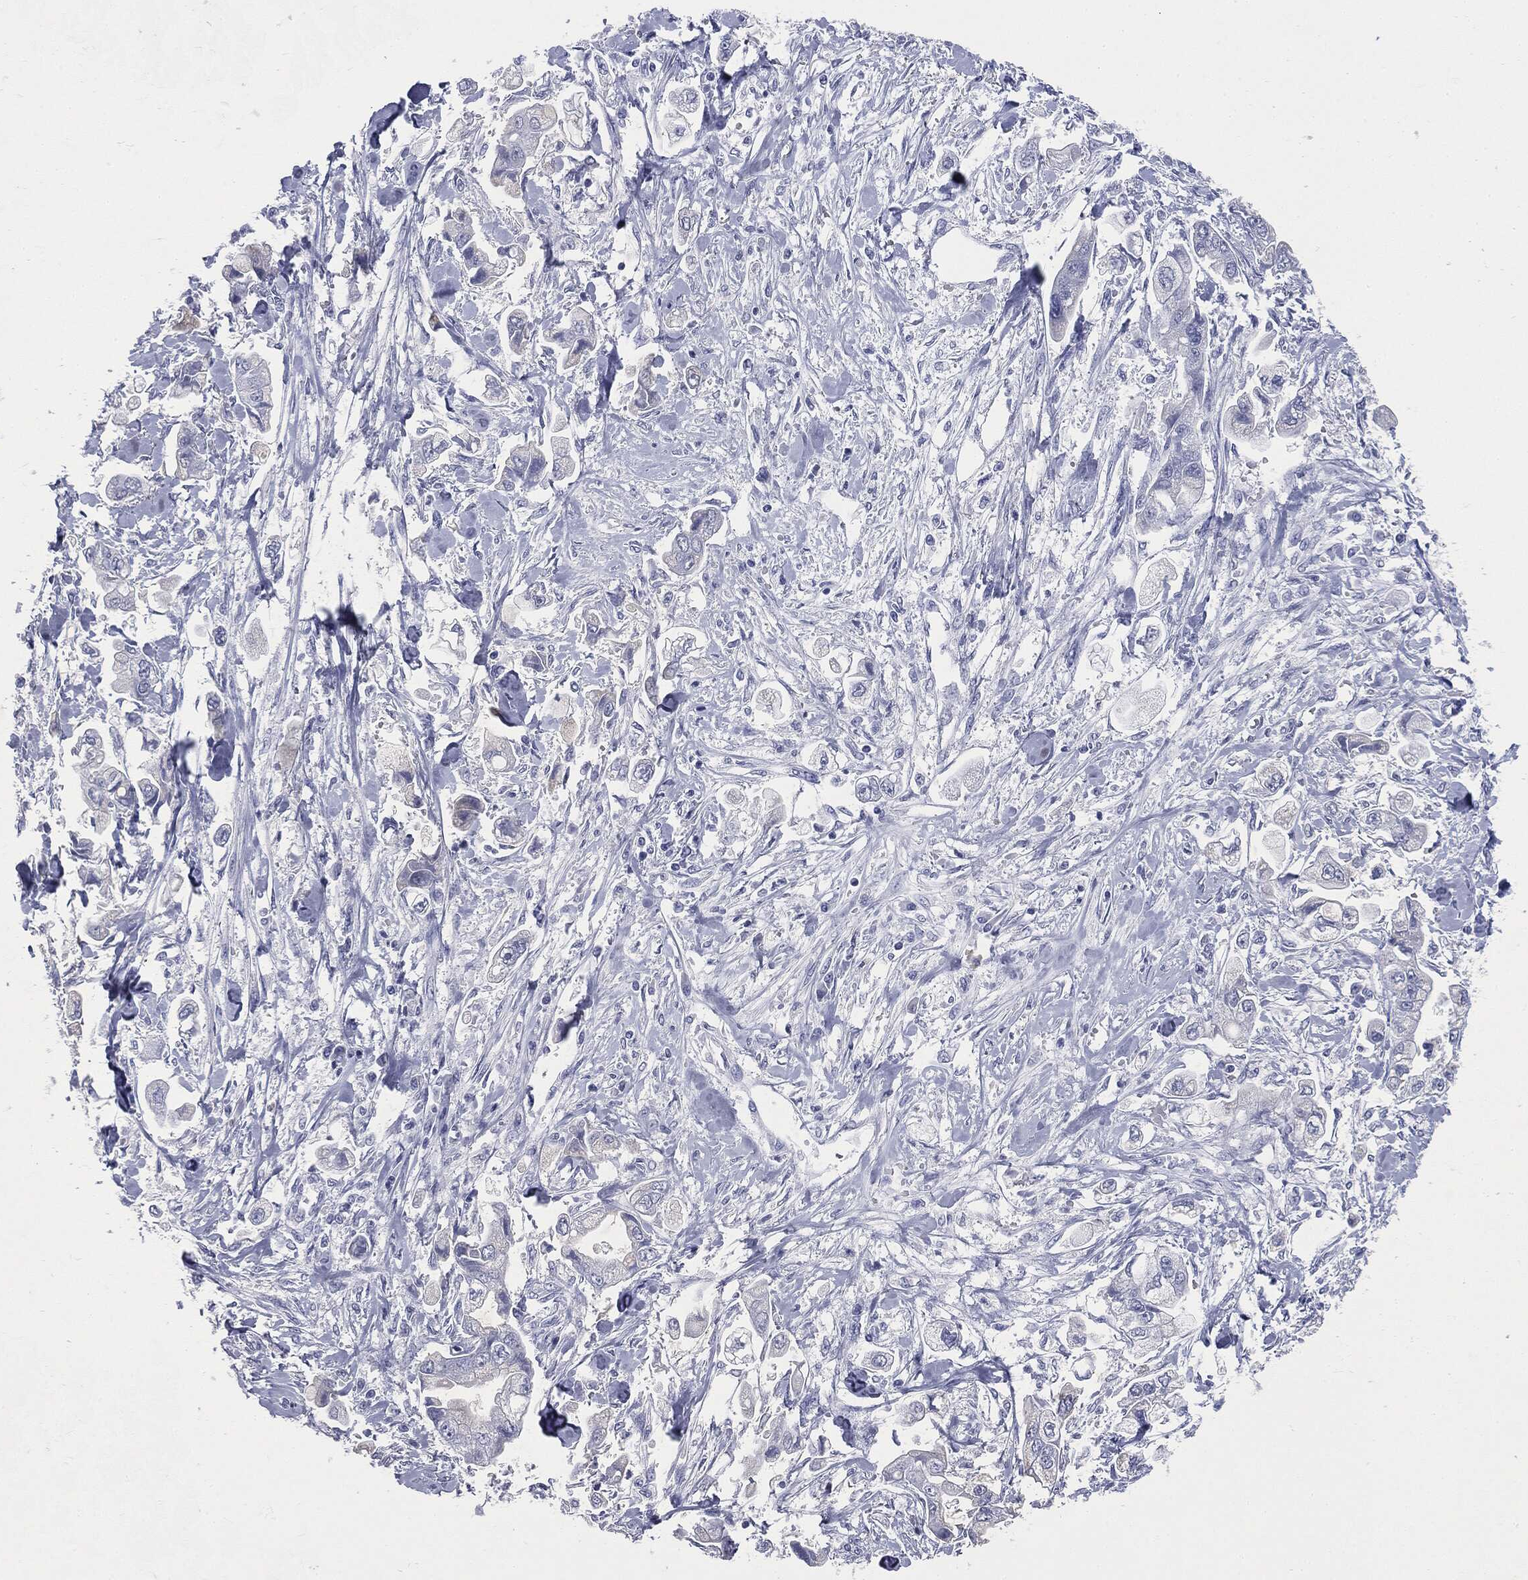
{"staining": {"intensity": "negative", "quantity": "none", "location": "none"}, "tissue": "stomach cancer", "cell_type": "Tumor cells", "image_type": "cancer", "snomed": [{"axis": "morphology", "description": "Adenocarcinoma, NOS"}, {"axis": "topography", "description": "Stomach"}], "caption": "Adenocarcinoma (stomach) stained for a protein using IHC shows no staining tumor cells.", "gene": "ATP2A1", "patient": {"sex": "male", "age": 62}}